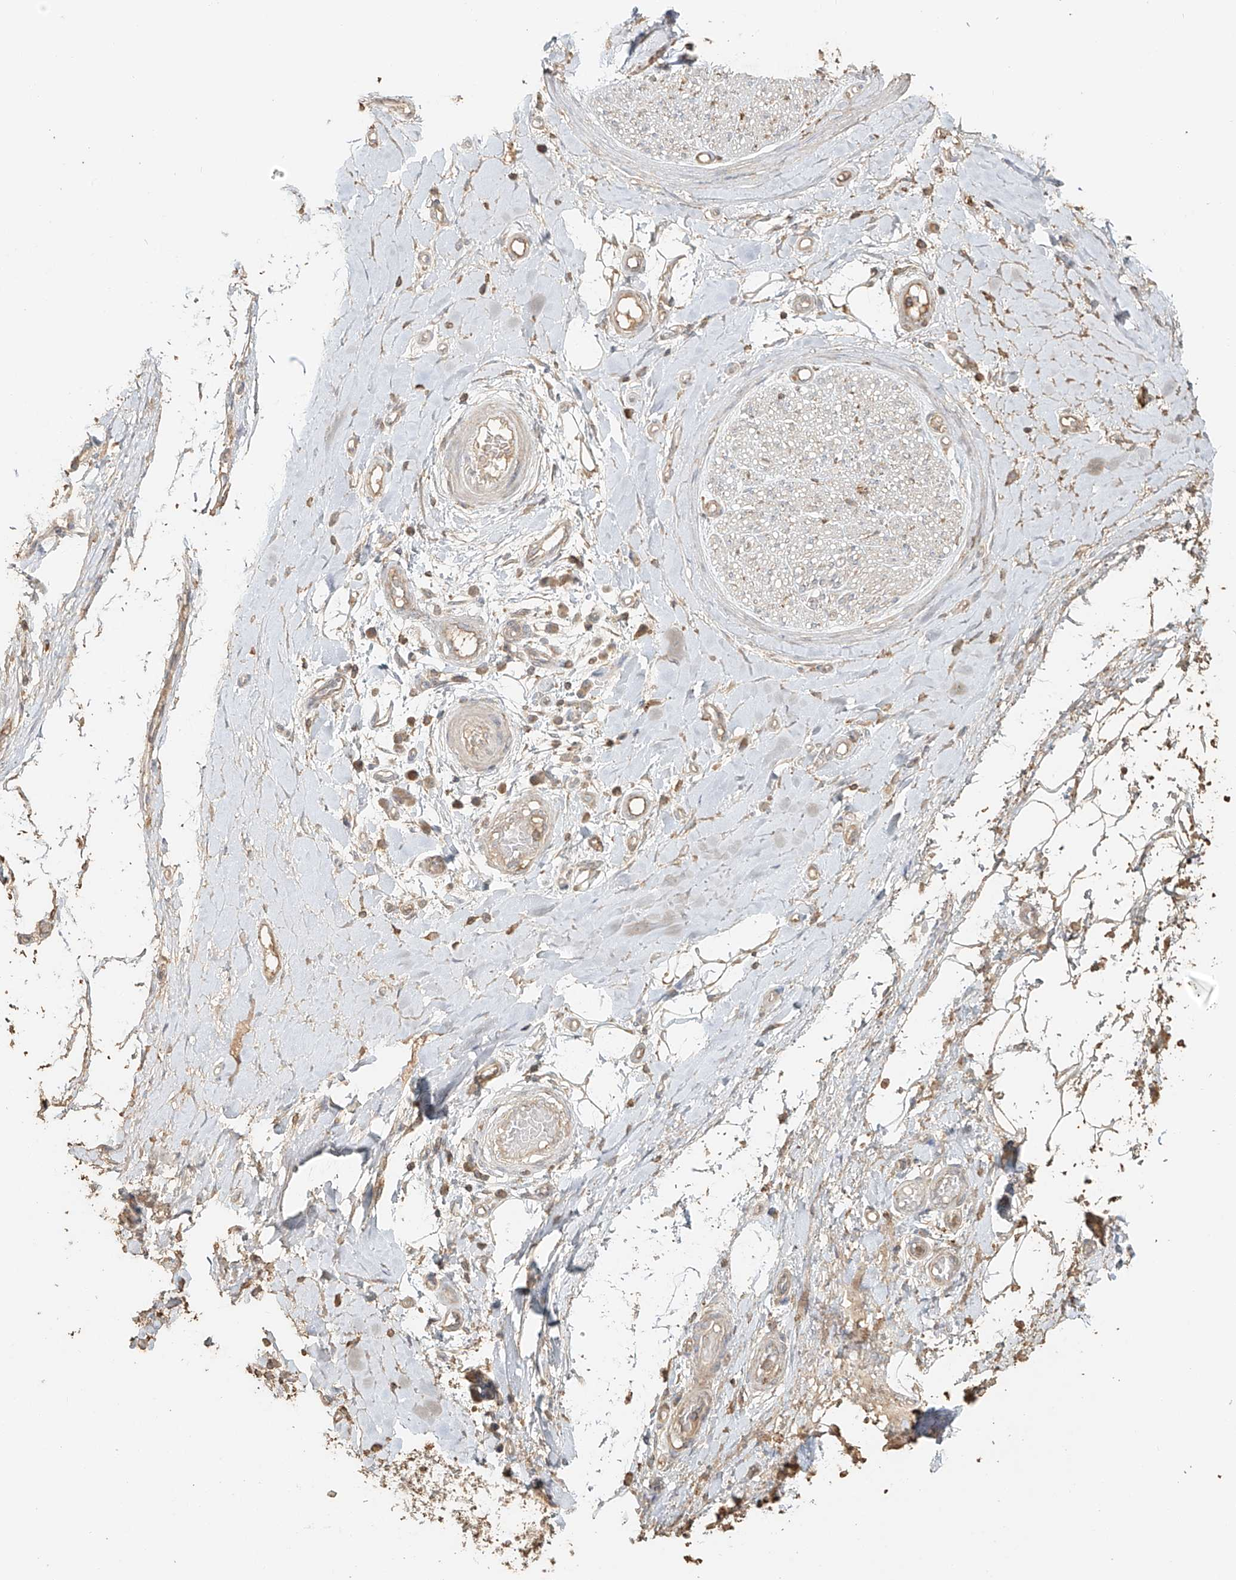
{"staining": {"intensity": "weak", "quantity": ">75%", "location": "cytoplasmic/membranous"}, "tissue": "adipose tissue", "cell_type": "Adipocytes", "image_type": "normal", "snomed": [{"axis": "morphology", "description": "Normal tissue, NOS"}, {"axis": "morphology", "description": "Adenocarcinoma, NOS"}, {"axis": "topography", "description": "Esophagus"}, {"axis": "topography", "description": "Stomach, upper"}, {"axis": "topography", "description": "Peripheral nerve tissue"}], "caption": "Immunohistochemistry of benign adipose tissue reveals low levels of weak cytoplasmic/membranous expression in approximately >75% of adipocytes. (Brightfield microscopy of DAB IHC at high magnification).", "gene": "NPHS1", "patient": {"sex": "male", "age": 62}}